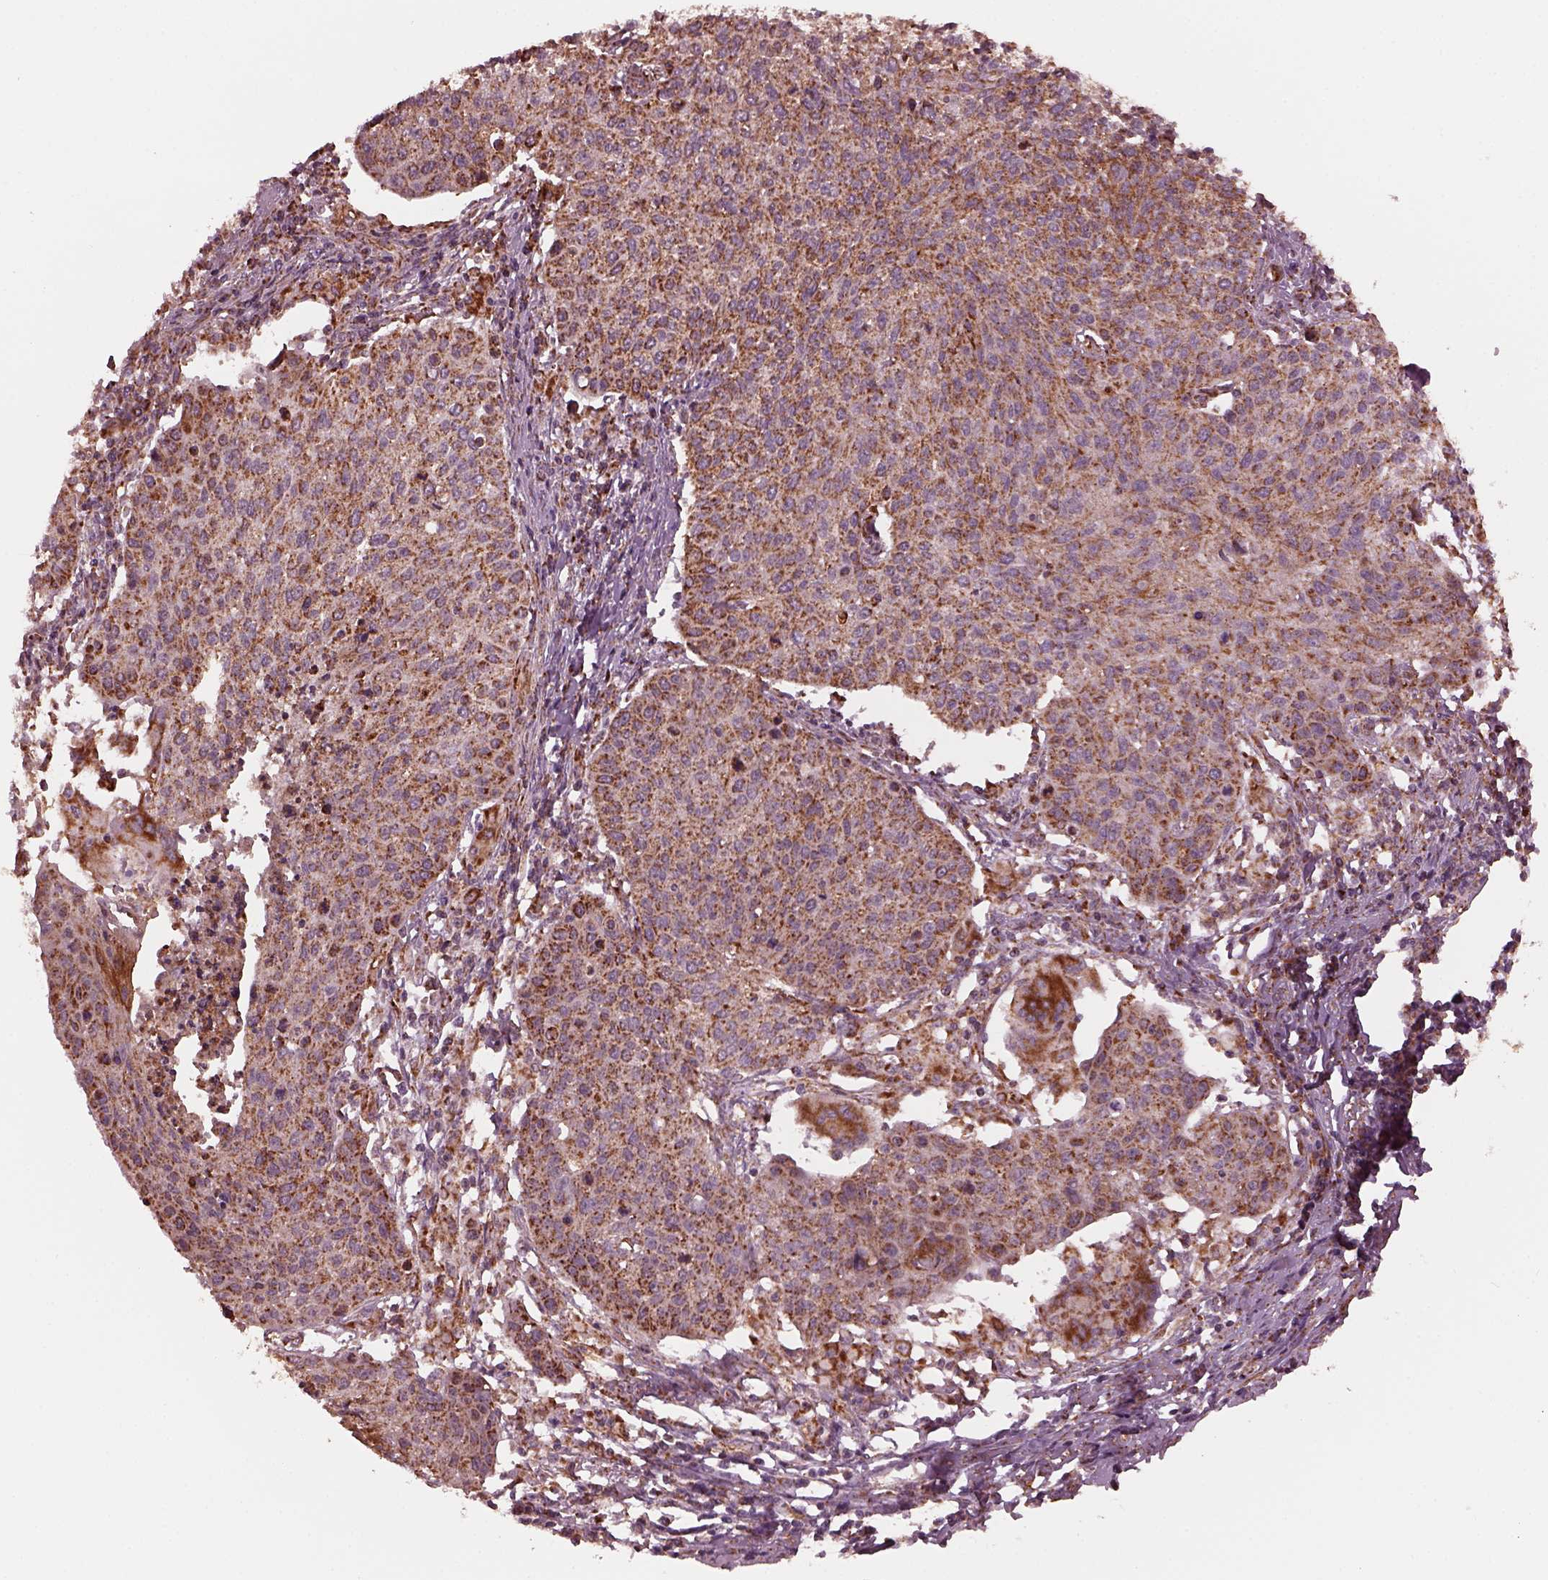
{"staining": {"intensity": "strong", "quantity": "25%-75%", "location": "cytoplasmic/membranous"}, "tissue": "cervical cancer", "cell_type": "Tumor cells", "image_type": "cancer", "snomed": [{"axis": "morphology", "description": "Squamous cell carcinoma, NOS"}, {"axis": "topography", "description": "Cervix"}], "caption": "Immunohistochemistry (IHC) photomicrograph of cervical cancer stained for a protein (brown), which displays high levels of strong cytoplasmic/membranous positivity in about 25%-75% of tumor cells.", "gene": "NDUFB10", "patient": {"sex": "female", "age": 38}}